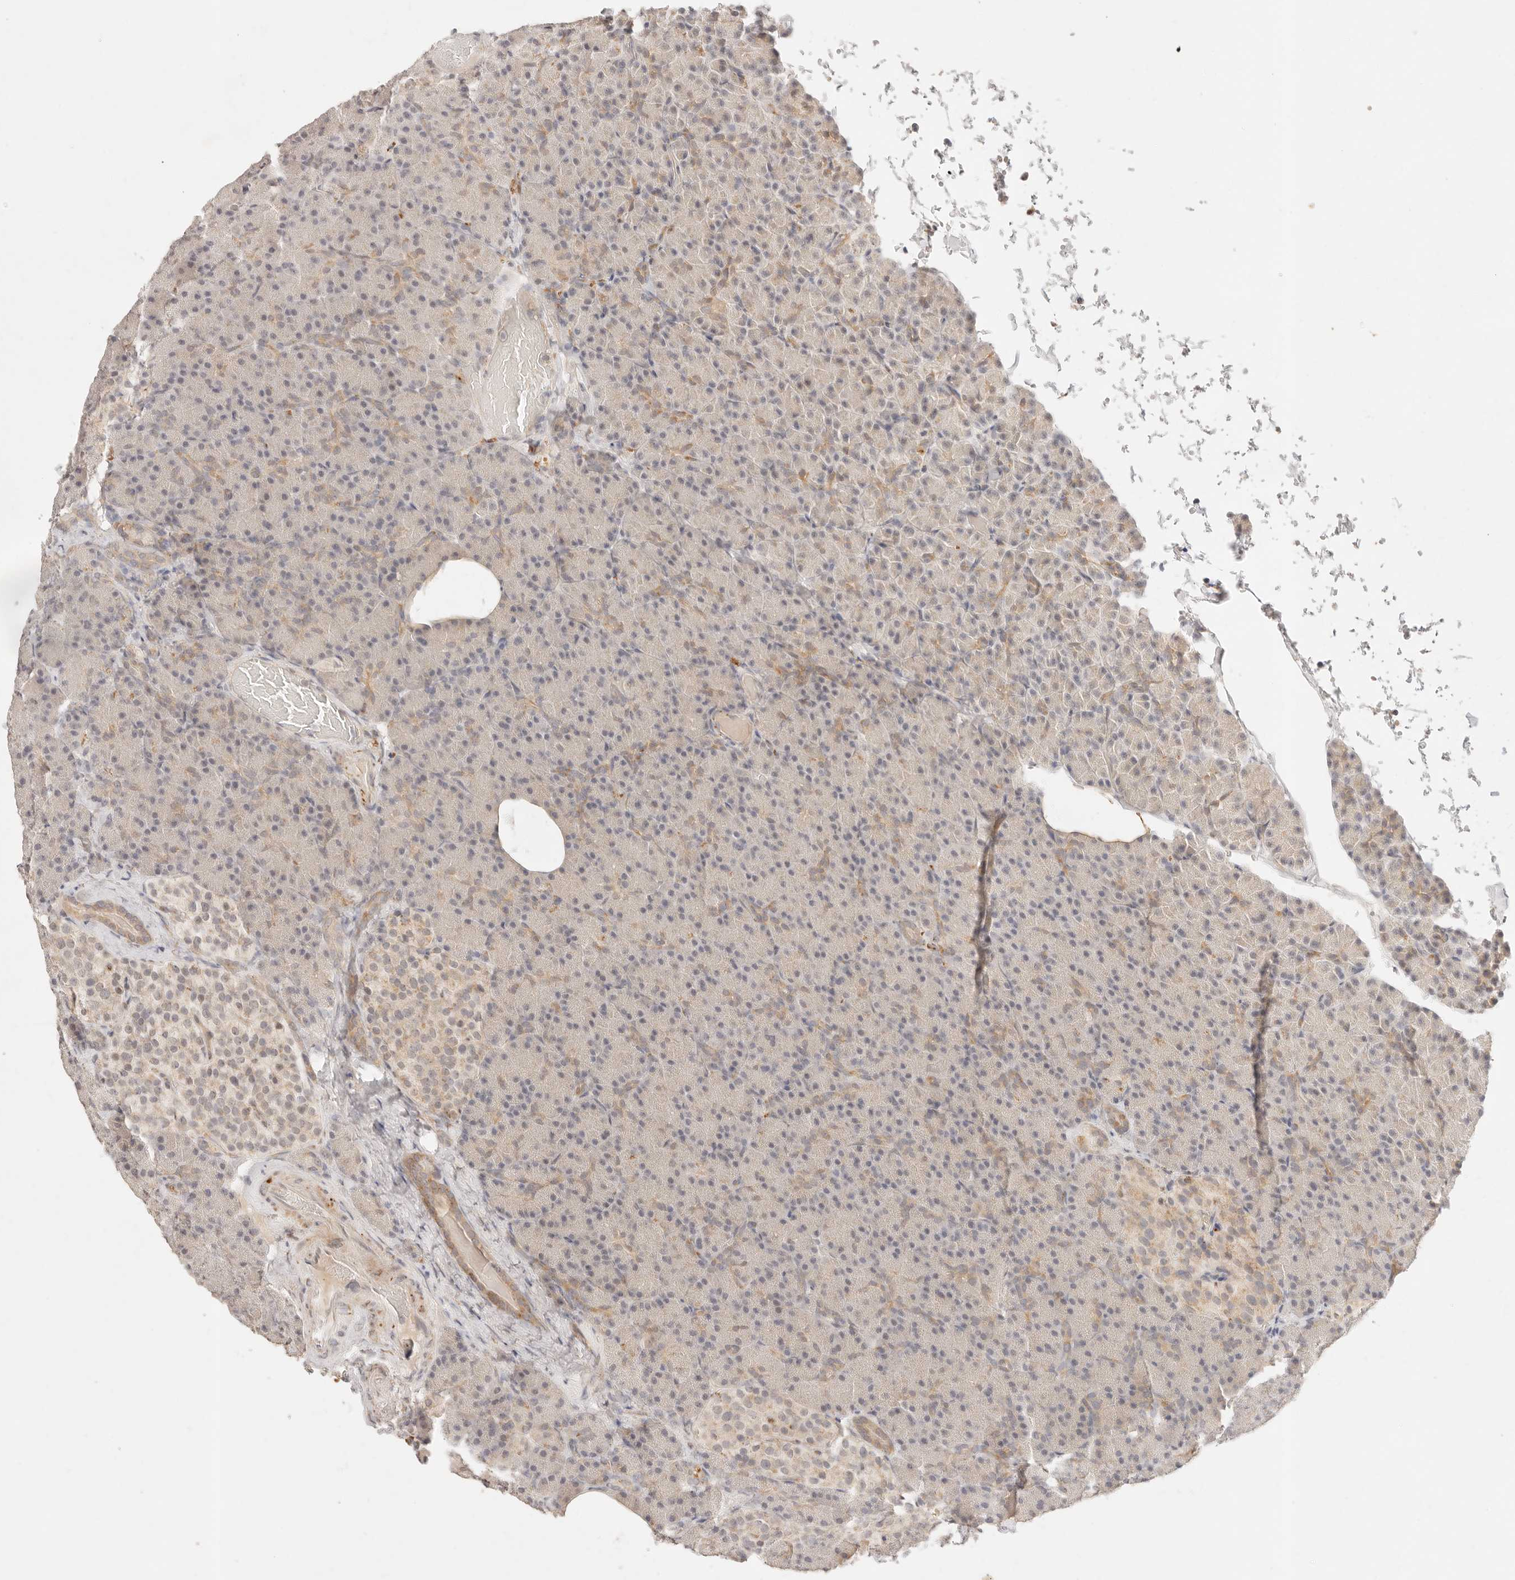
{"staining": {"intensity": "moderate", "quantity": "<25%", "location": "cytoplasmic/membranous"}, "tissue": "pancreas", "cell_type": "Exocrine glandular cells", "image_type": "normal", "snomed": [{"axis": "morphology", "description": "Normal tissue, NOS"}, {"axis": "topography", "description": "Pancreas"}], "caption": "Pancreas stained with DAB (3,3'-diaminobenzidine) IHC demonstrates low levels of moderate cytoplasmic/membranous positivity in about <25% of exocrine glandular cells.", "gene": "GPR156", "patient": {"sex": "female", "age": 43}}